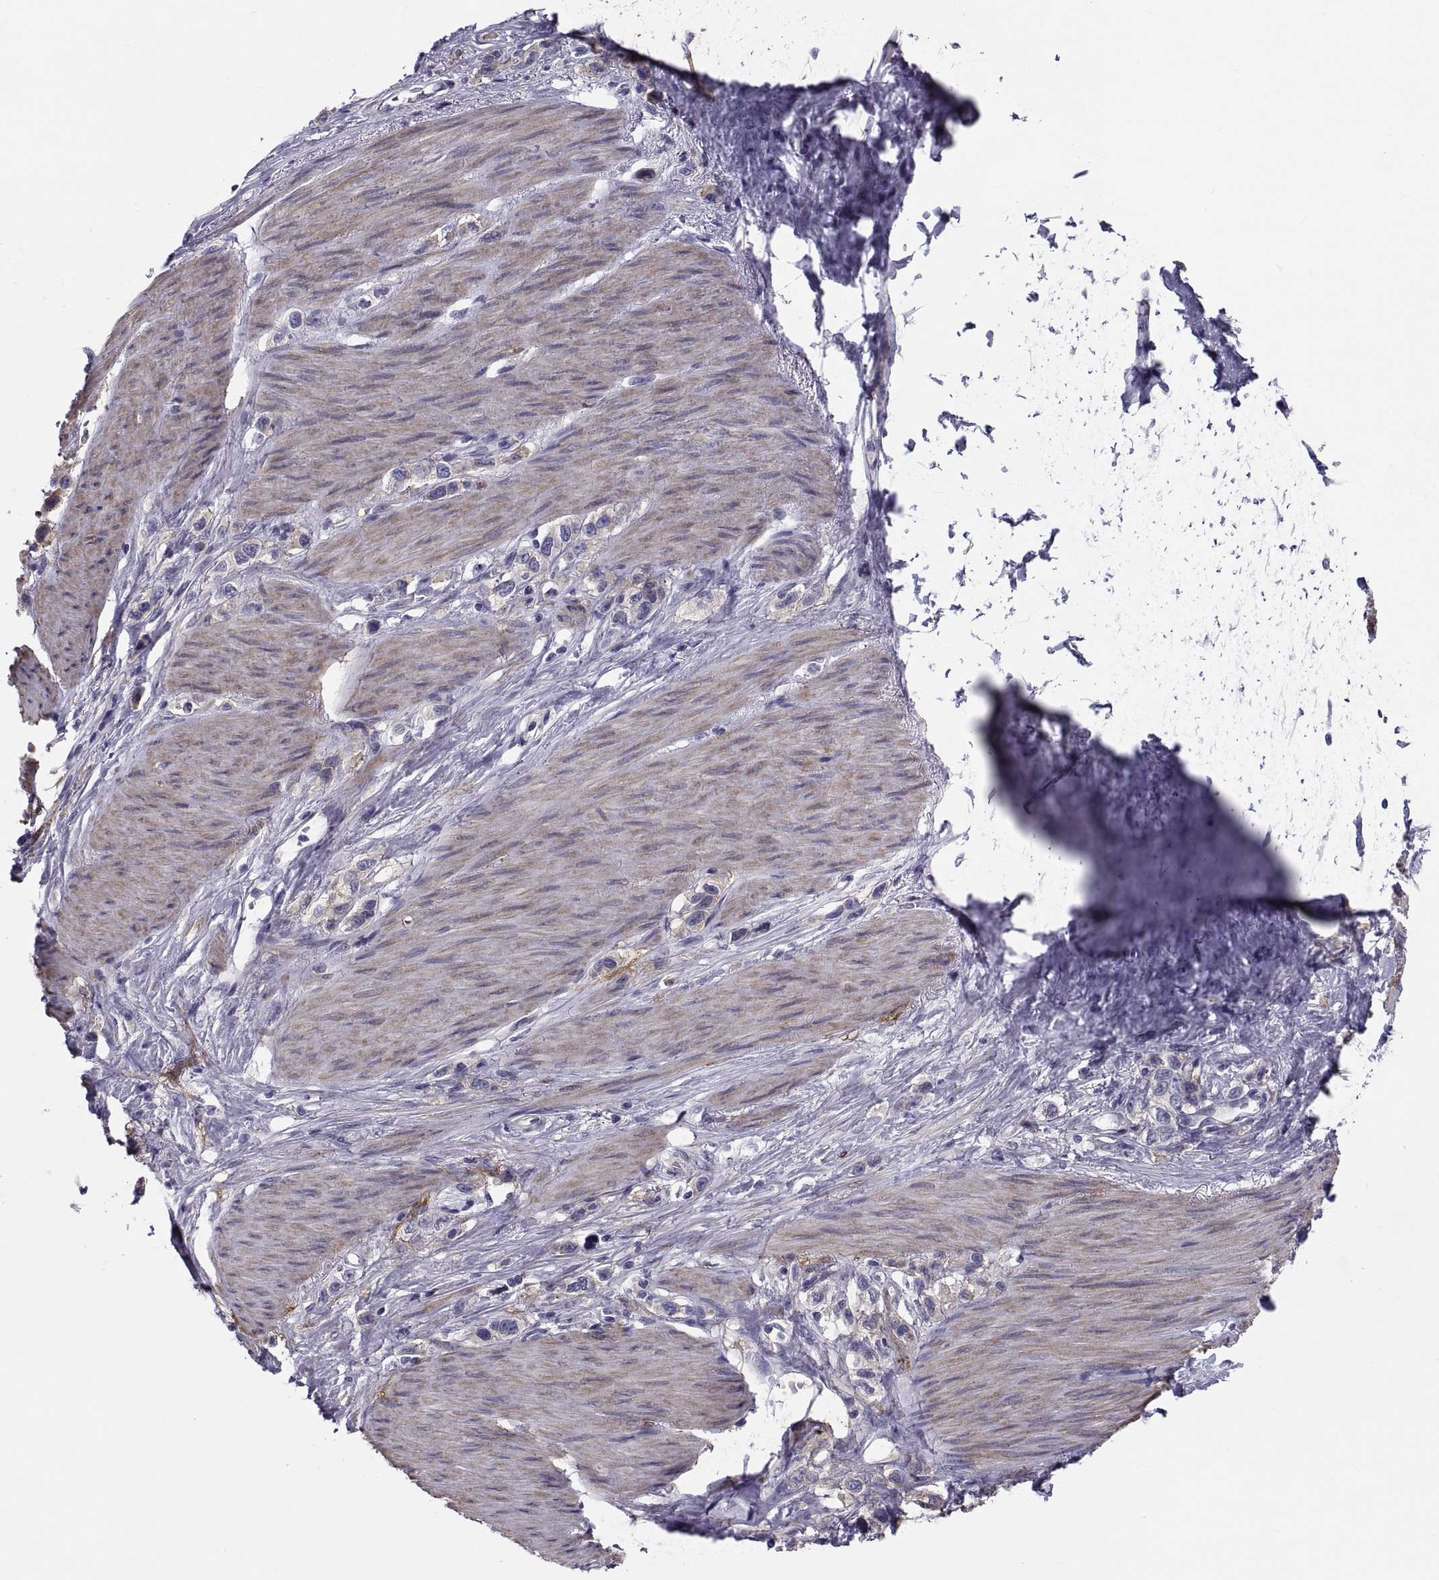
{"staining": {"intensity": "moderate", "quantity": "<25%", "location": "cytoplasmic/membranous"}, "tissue": "stomach cancer", "cell_type": "Tumor cells", "image_type": "cancer", "snomed": [{"axis": "morphology", "description": "Normal tissue, NOS"}, {"axis": "morphology", "description": "Adenocarcinoma, NOS"}, {"axis": "morphology", "description": "Adenocarcinoma, High grade"}, {"axis": "topography", "description": "Stomach, upper"}, {"axis": "topography", "description": "Stomach"}], "caption": "Stomach adenocarcinoma stained with DAB (3,3'-diaminobenzidine) immunohistochemistry reveals low levels of moderate cytoplasmic/membranous staining in about <25% of tumor cells. Using DAB (3,3'-diaminobenzidine) (brown) and hematoxylin (blue) stains, captured at high magnification using brightfield microscopy.", "gene": "ANO1", "patient": {"sex": "female", "age": 65}}